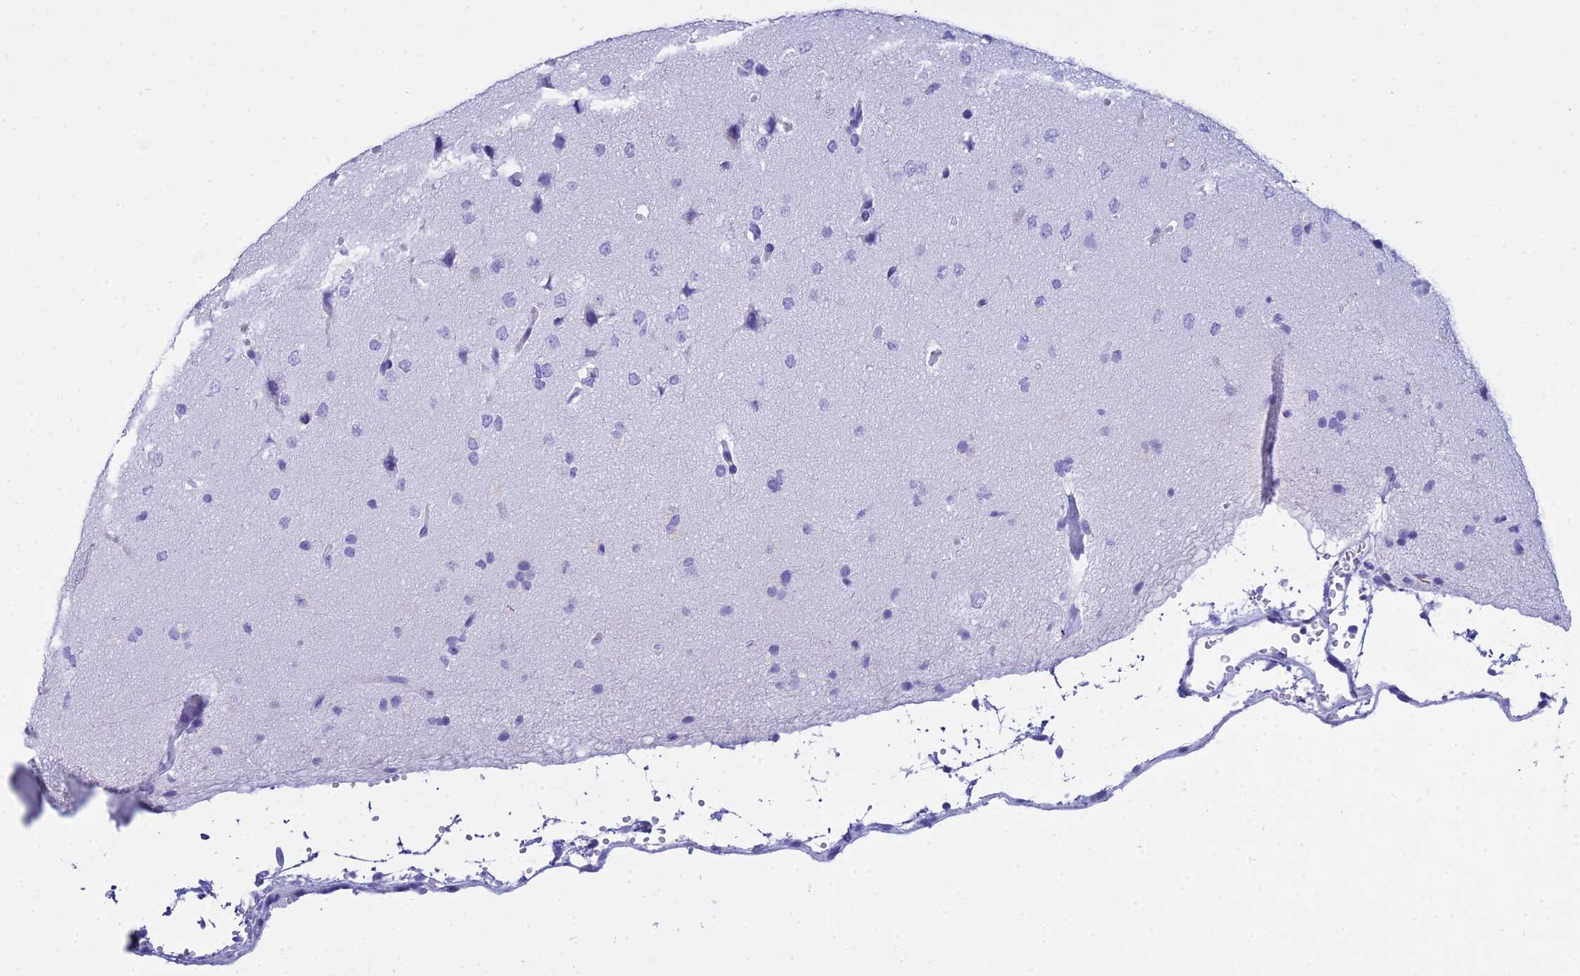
{"staining": {"intensity": "negative", "quantity": "none", "location": "none"}, "tissue": "glioma", "cell_type": "Tumor cells", "image_type": "cancer", "snomed": [{"axis": "morphology", "description": "Glioma, malignant, High grade"}, {"axis": "topography", "description": "Brain"}], "caption": "This histopathology image is of glioma stained with immunohistochemistry (IHC) to label a protein in brown with the nuclei are counter-stained blue. There is no positivity in tumor cells.", "gene": "ZNF442", "patient": {"sex": "male", "age": 72}}